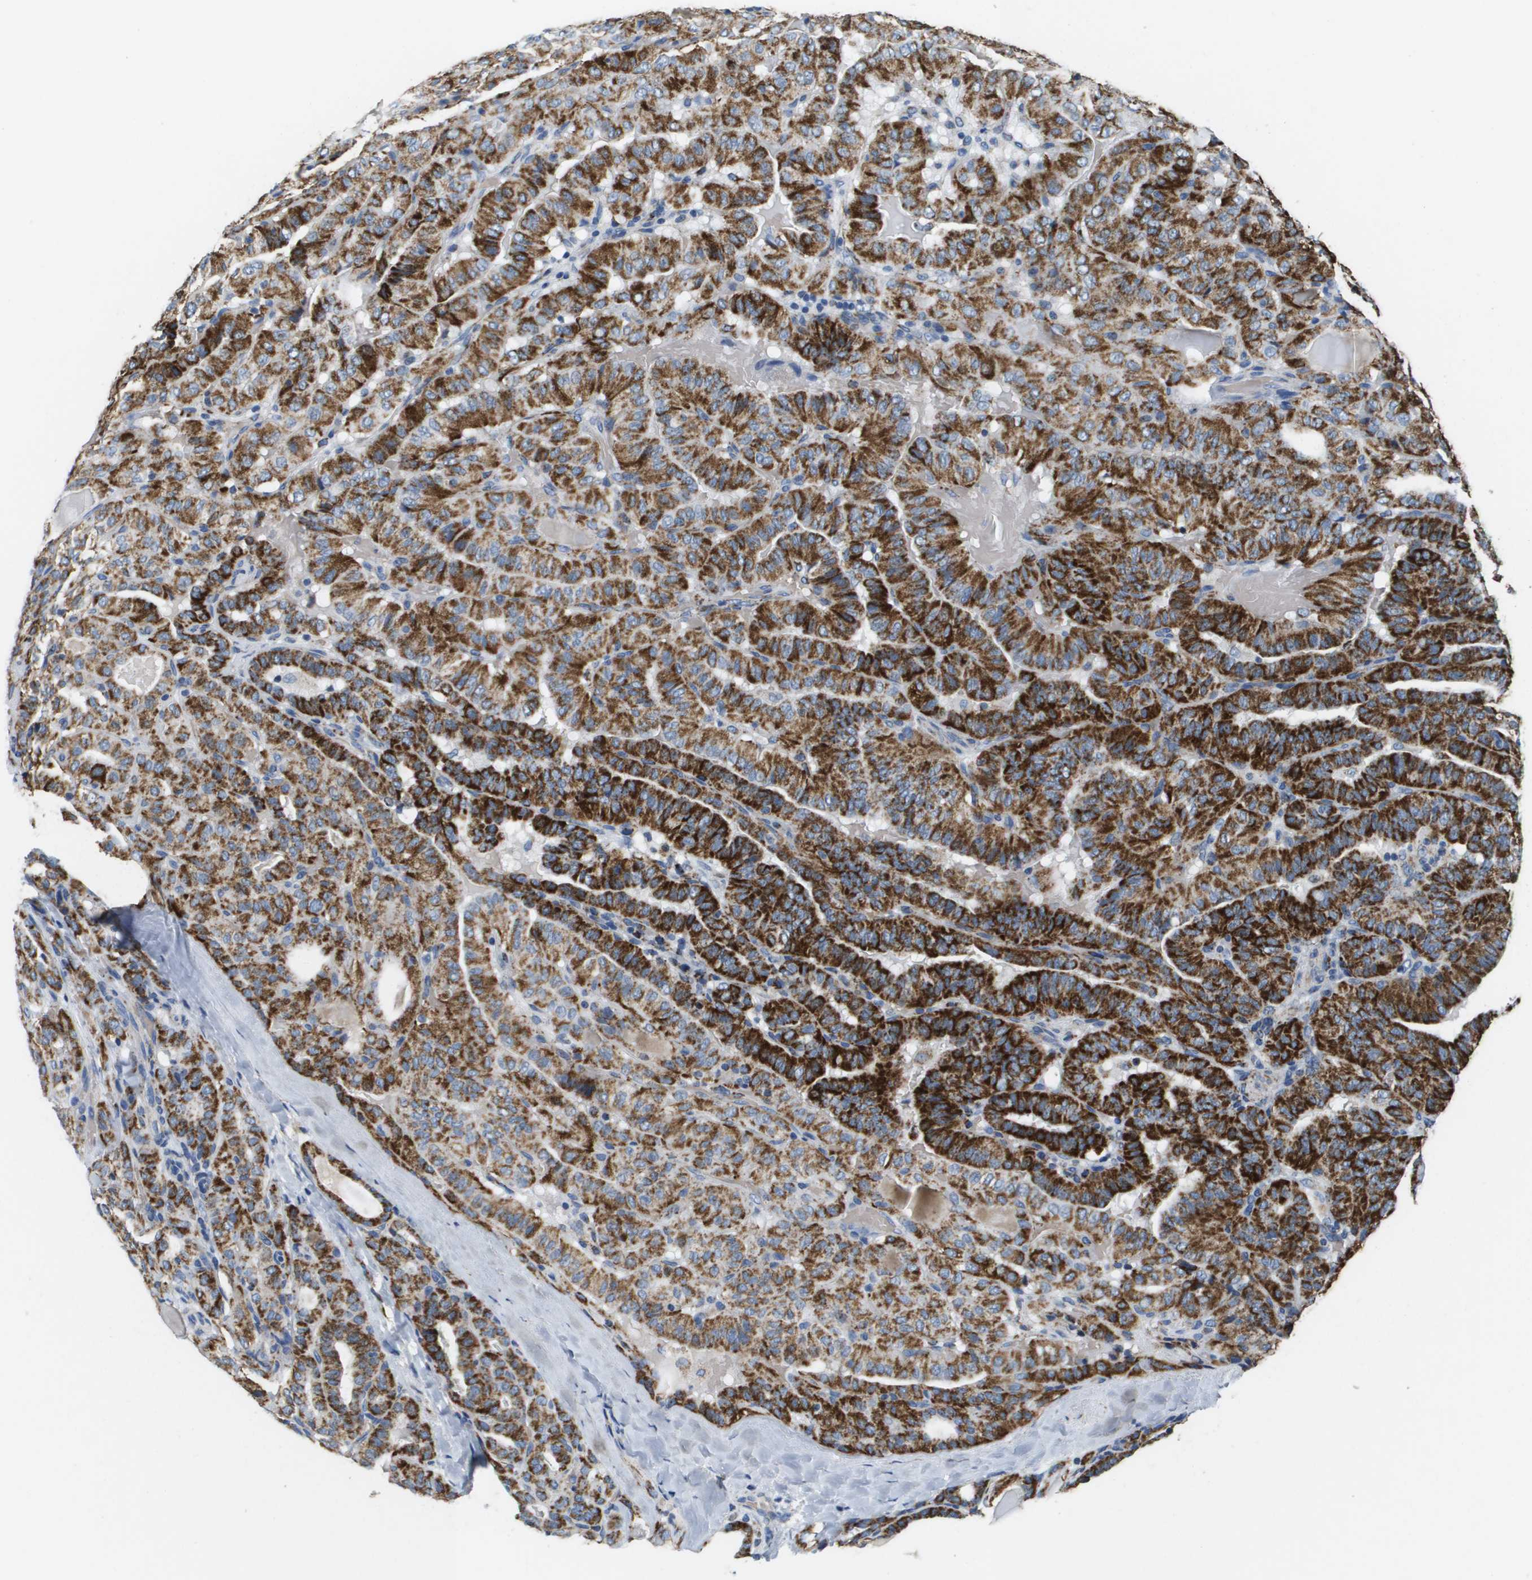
{"staining": {"intensity": "strong", "quantity": ">75%", "location": "cytoplasmic/membranous"}, "tissue": "thyroid cancer", "cell_type": "Tumor cells", "image_type": "cancer", "snomed": [{"axis": "morphology", "description": "Papillary adenocarcinoma, NOS"}, {"axis": "topography", "description": "Thyroid gland"}], "caption": "A high amount of strong cytoplasmic/membranous positivity is identified in approximately >75% of tumor cells in thyroid cancer tissue. Nuclei are stained in blue.", "gene": "ATP5F1B", "patient": {"sex": "male", "age": 77}}